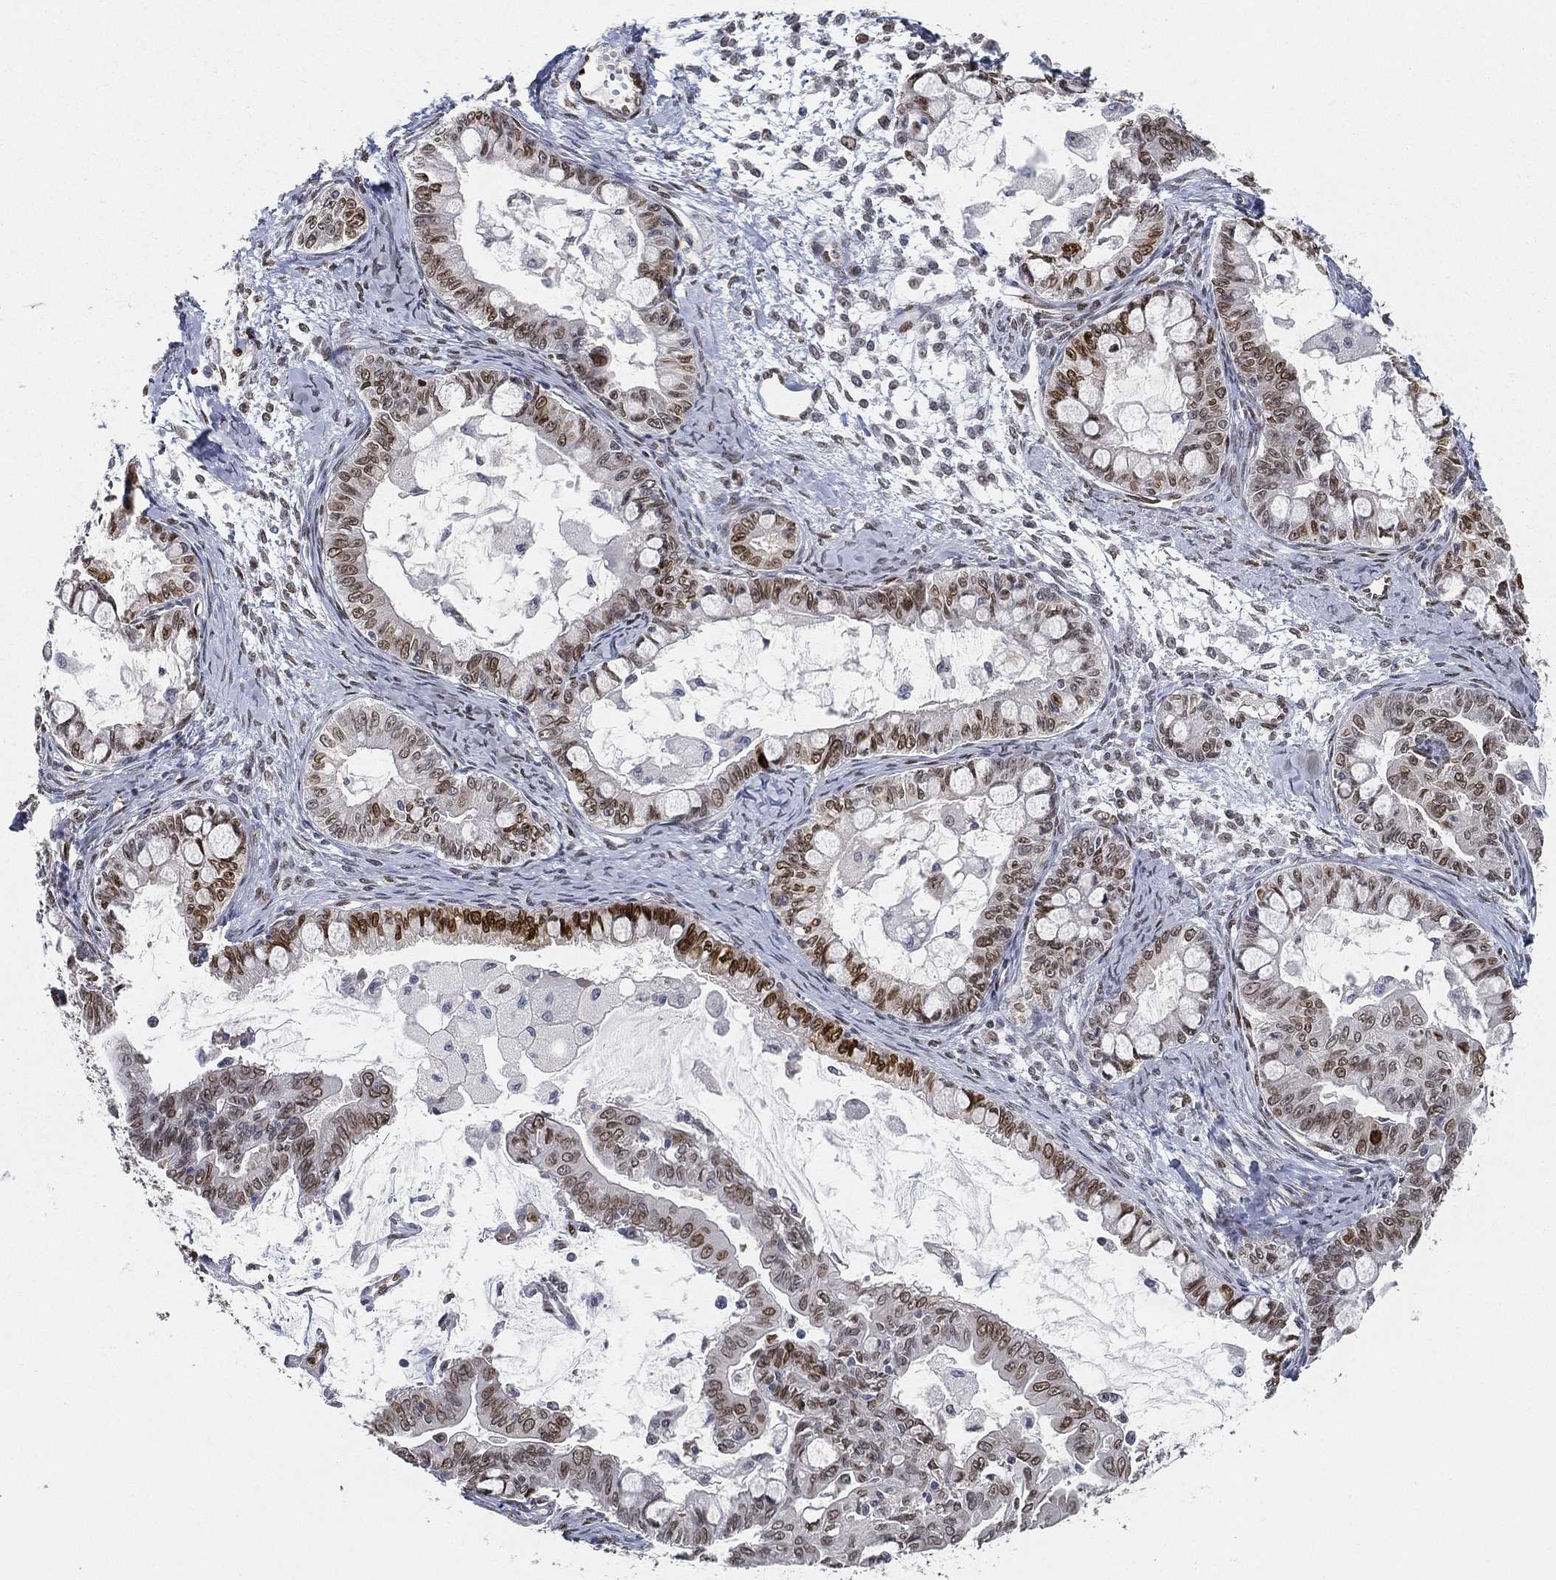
{"staining": {"intensity": "strong", "quantity": "25%-75%", "location": "nuclear"}, "tissue": "ovarian cancer", "cell_type": "Tumor cells", "image_type": "cancer", "snomed": [{"axis": "morphology", "description": "Cystadenocarcinoma, mucinous, NOS"}, {"axis": "topography", "description": "Ovary"}], "caption": "An IHC photomicrograph of neoplastic tissue is shown. Protein staining in brown highlights strong nuclear positivity in ovarian cancer within tumor cells.", "gene": "LMNB1", "patient": {"sex": "female", "age": 63}}